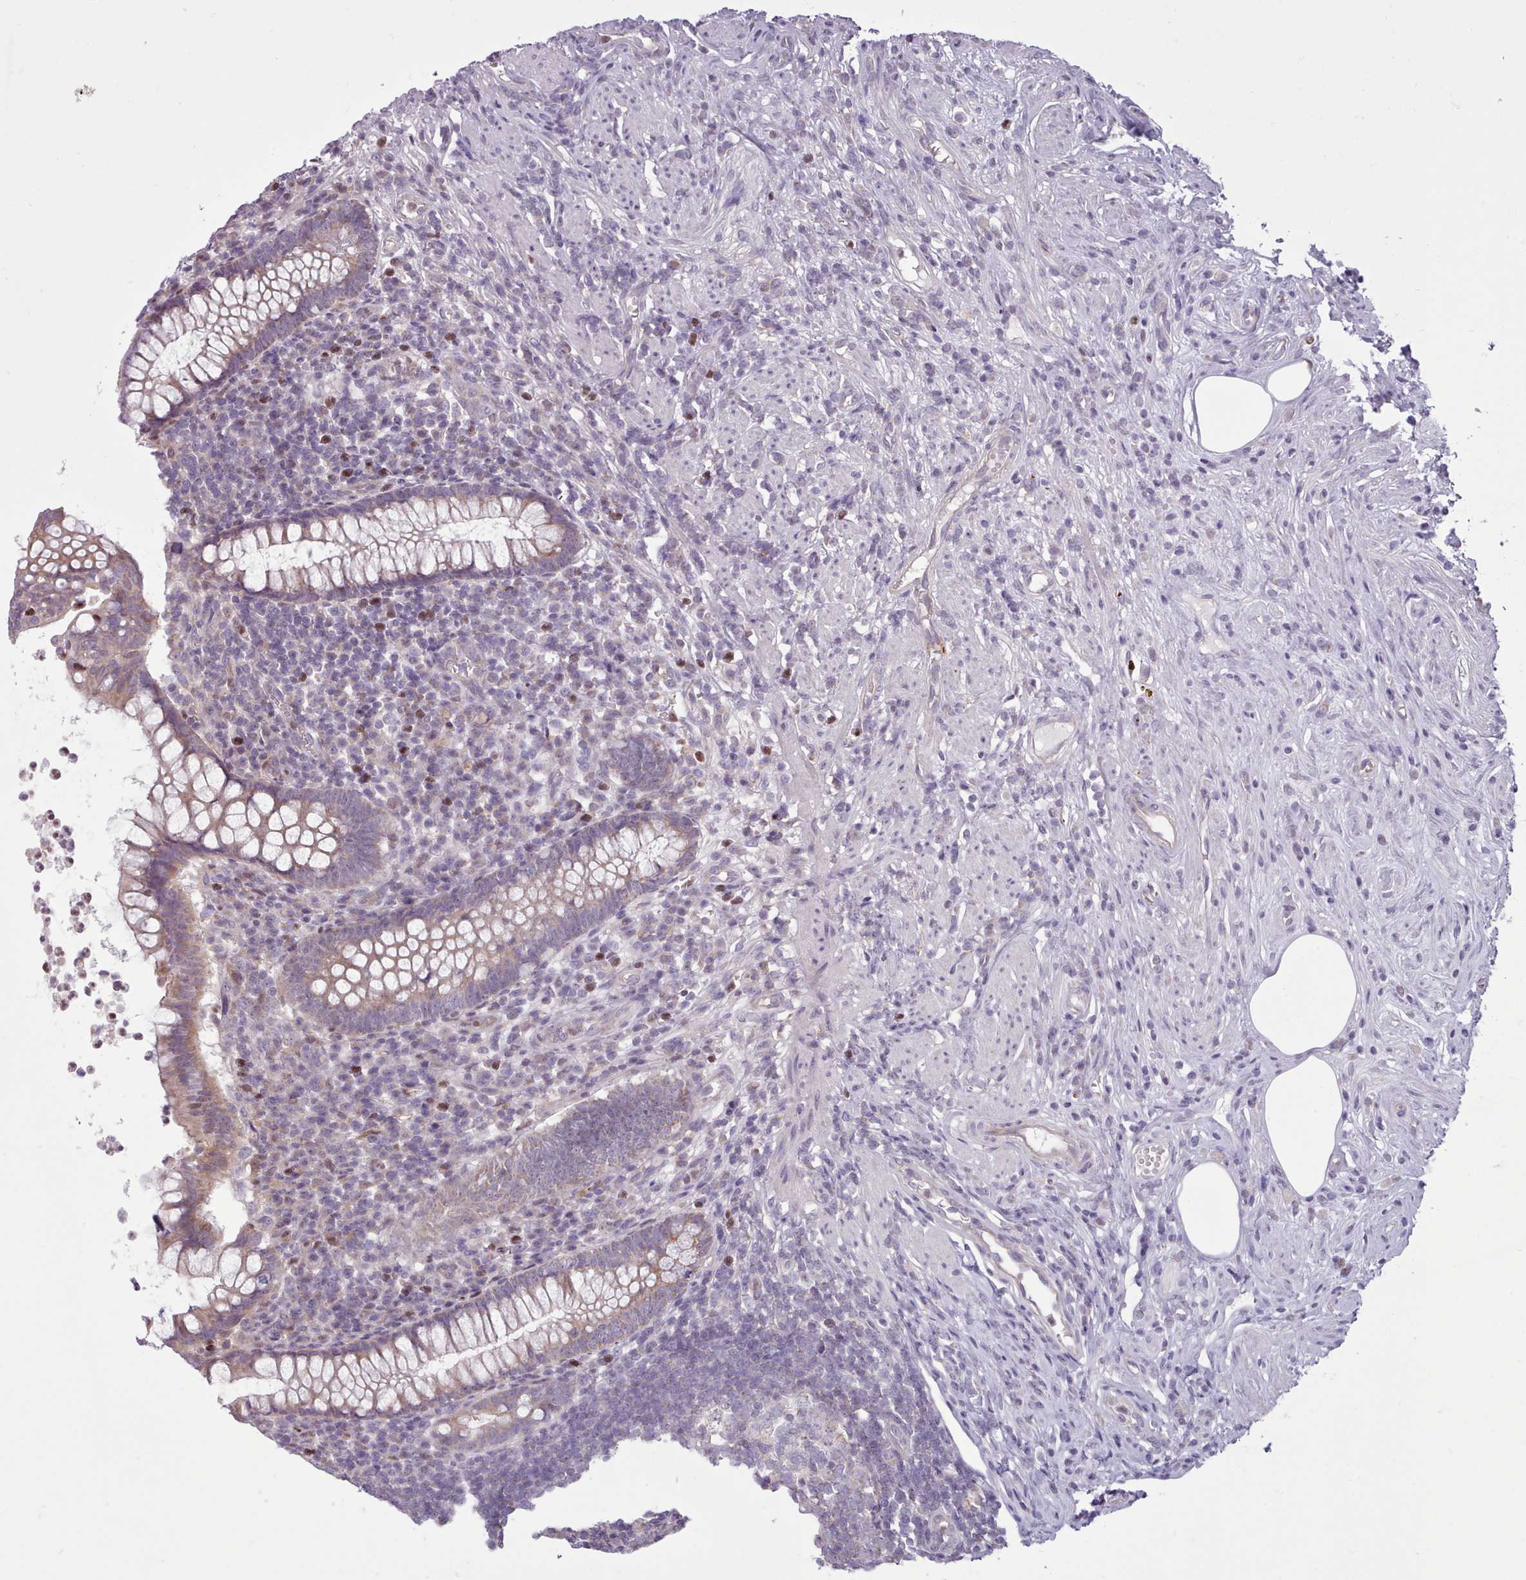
{"staining": {"intensity": "weak", "quantity": ">75%", "location": "cytoplasmic/membranous"}, "tissue": "appendix", "cell_type": "Glandular cells", "image_type": "normal", "snomed": [{"axis": "morphology", "description": "Normal tissue, NOS"}, {"axis": "topography", "description": "Appendix"}], "caption": "Immunohistochemical staining of normal human appendix displays low levels of weak cytoplasmic/membranous expression in approximately >75% of glandular cells. (IHC, brightfield microscopy, high magnification).", "gene": "SLURP1", "patient": {"sex": "female", "age": 56}}